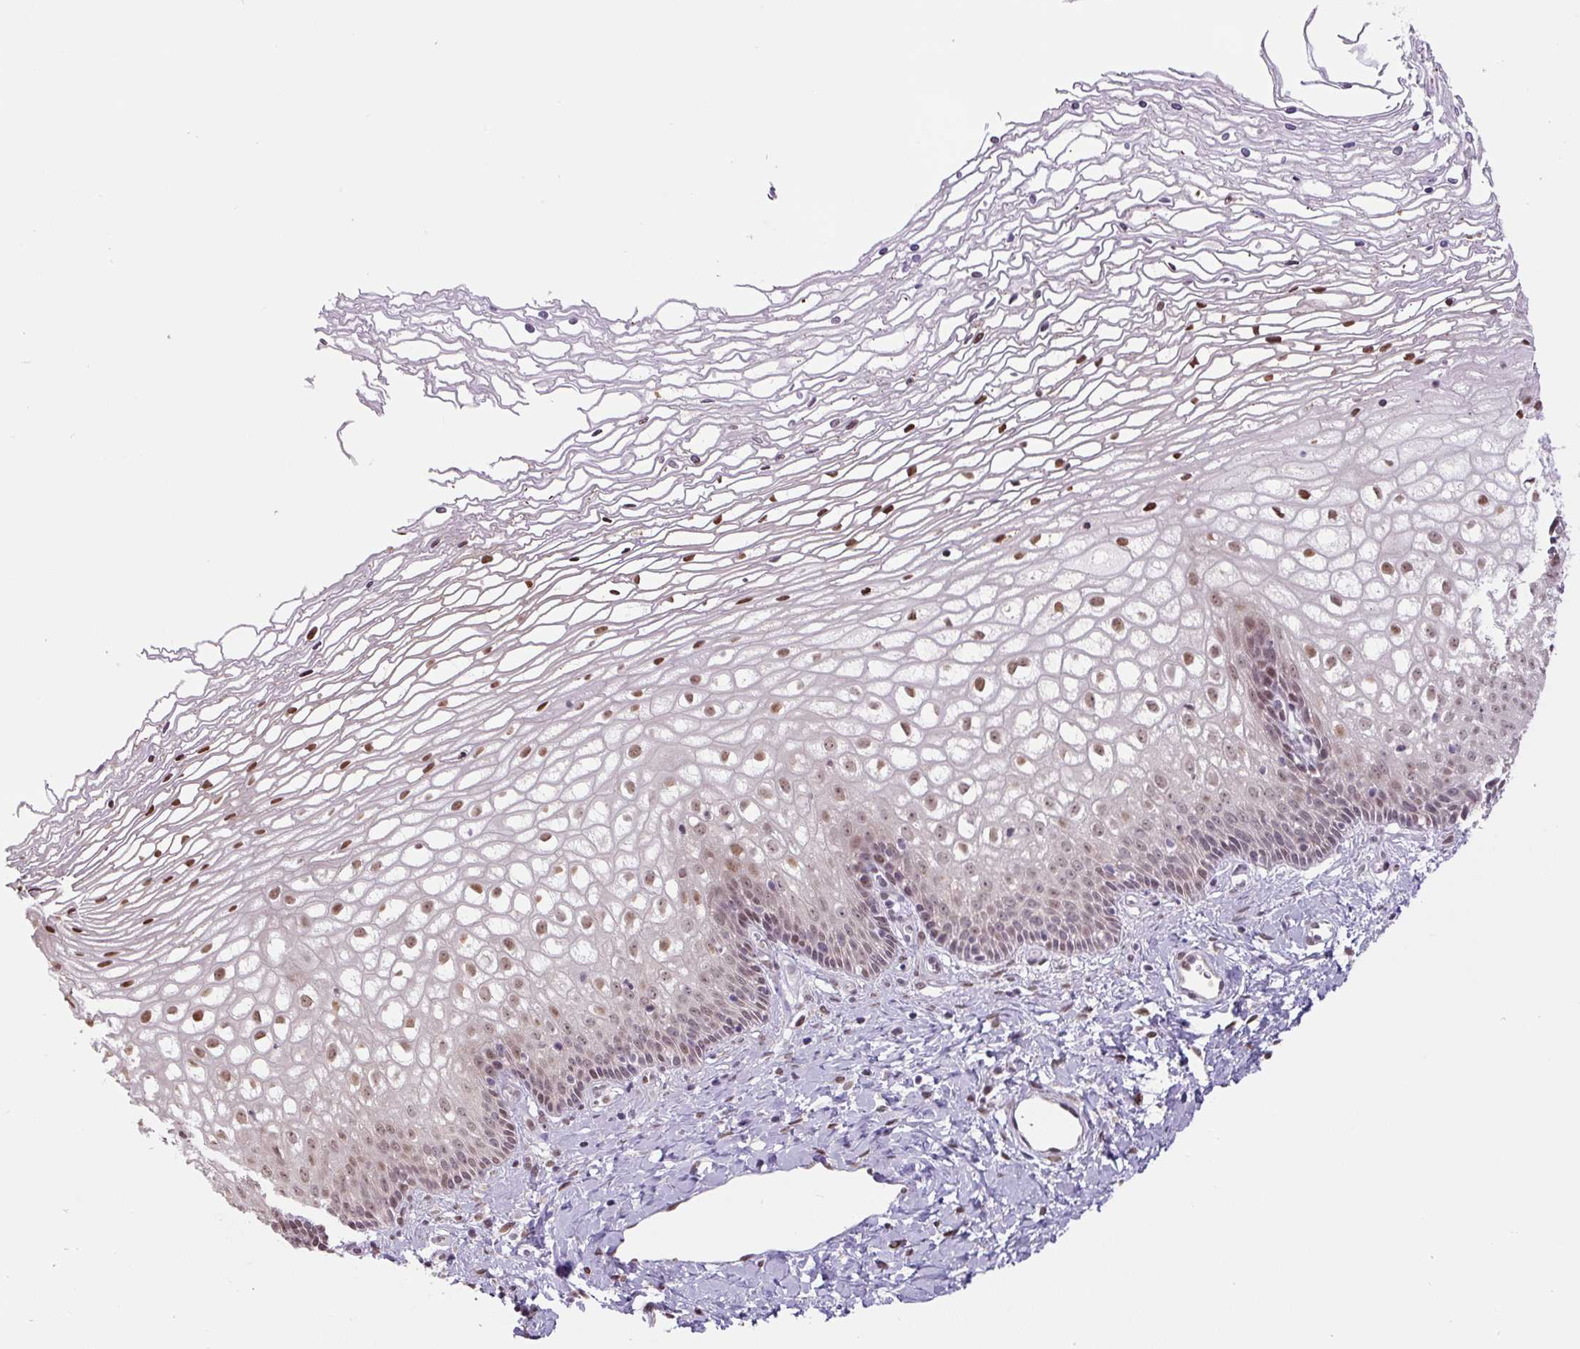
{"staining": {"intensity": "moderate", "quantity": ">75%", "location": "nuclear"}, "tissue": "cervix", "cell_type": "Glandular cells", "image_type": "normal", "snomed": [{"axis": "morphology", "description": "Normal tissue, NOS"}, {"axis": "topography", "description": "Cervix"}], "caption": "Glandular cells reveal moderate nuclear staining in approximately >75% of cells in unremarkable cervix. (Brightfield microscopy of DAB IHC at high magnification).", "gene": "TCFL5", "patient": {"sex": "female", "age": 36}}